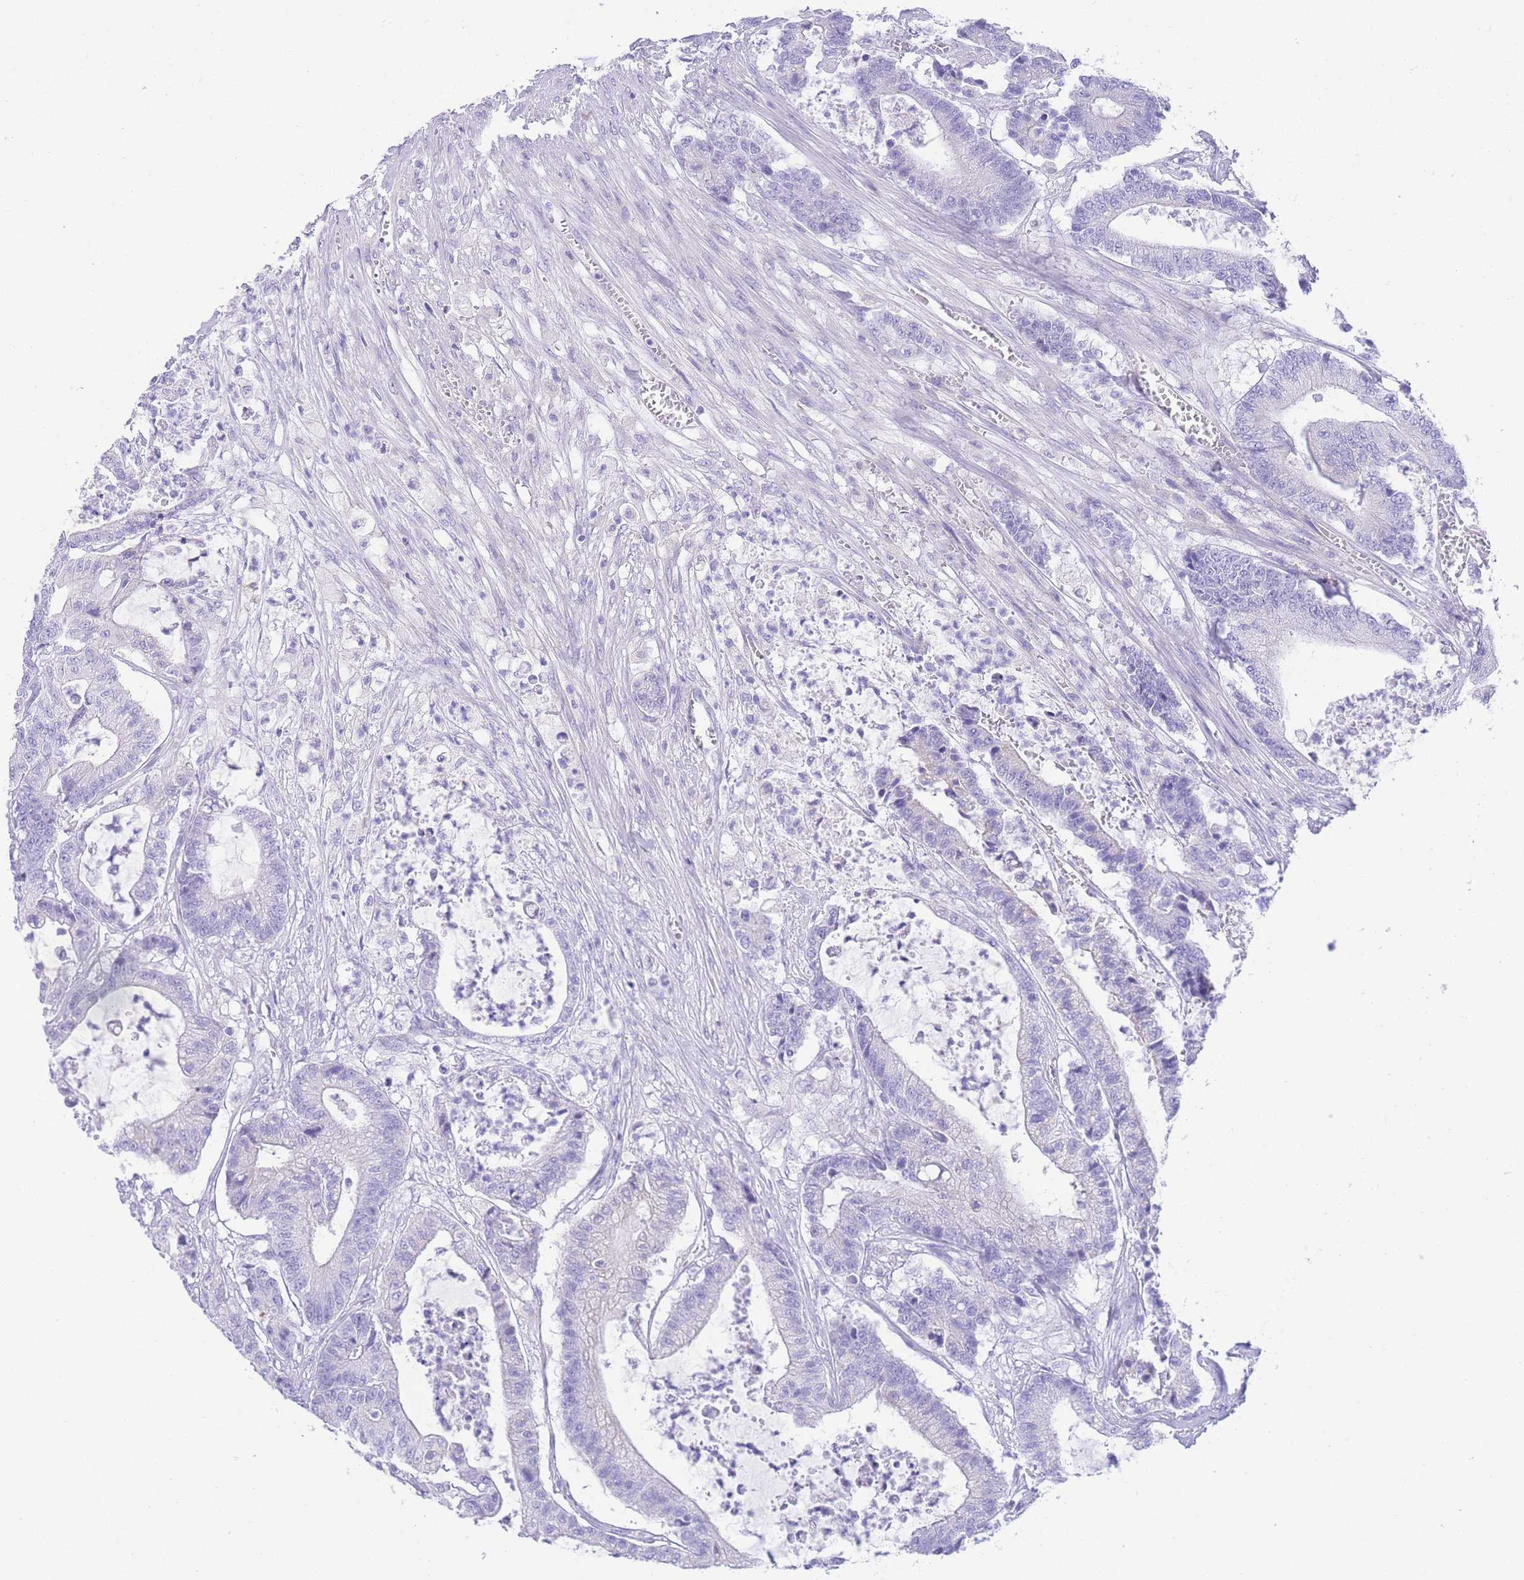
{"staining": {"intensity": "negative", "quantity": "none", "location": "none"}, "tissue": "colorectal cancer", "cell_type": "Tumor cells", "image_type": "cancer", "snomed": [{"axis": "morphology", "description": "Adenocarcinoma, NOS"}, {"axis": "topography", "description": "Colon"}], "caption": "The histopathology image exhibits no significant expression in tumor cells of colorectal adenocarcinoma.", "gene": "ACSM4", "patient": {"sex": "female", "age": 84}}